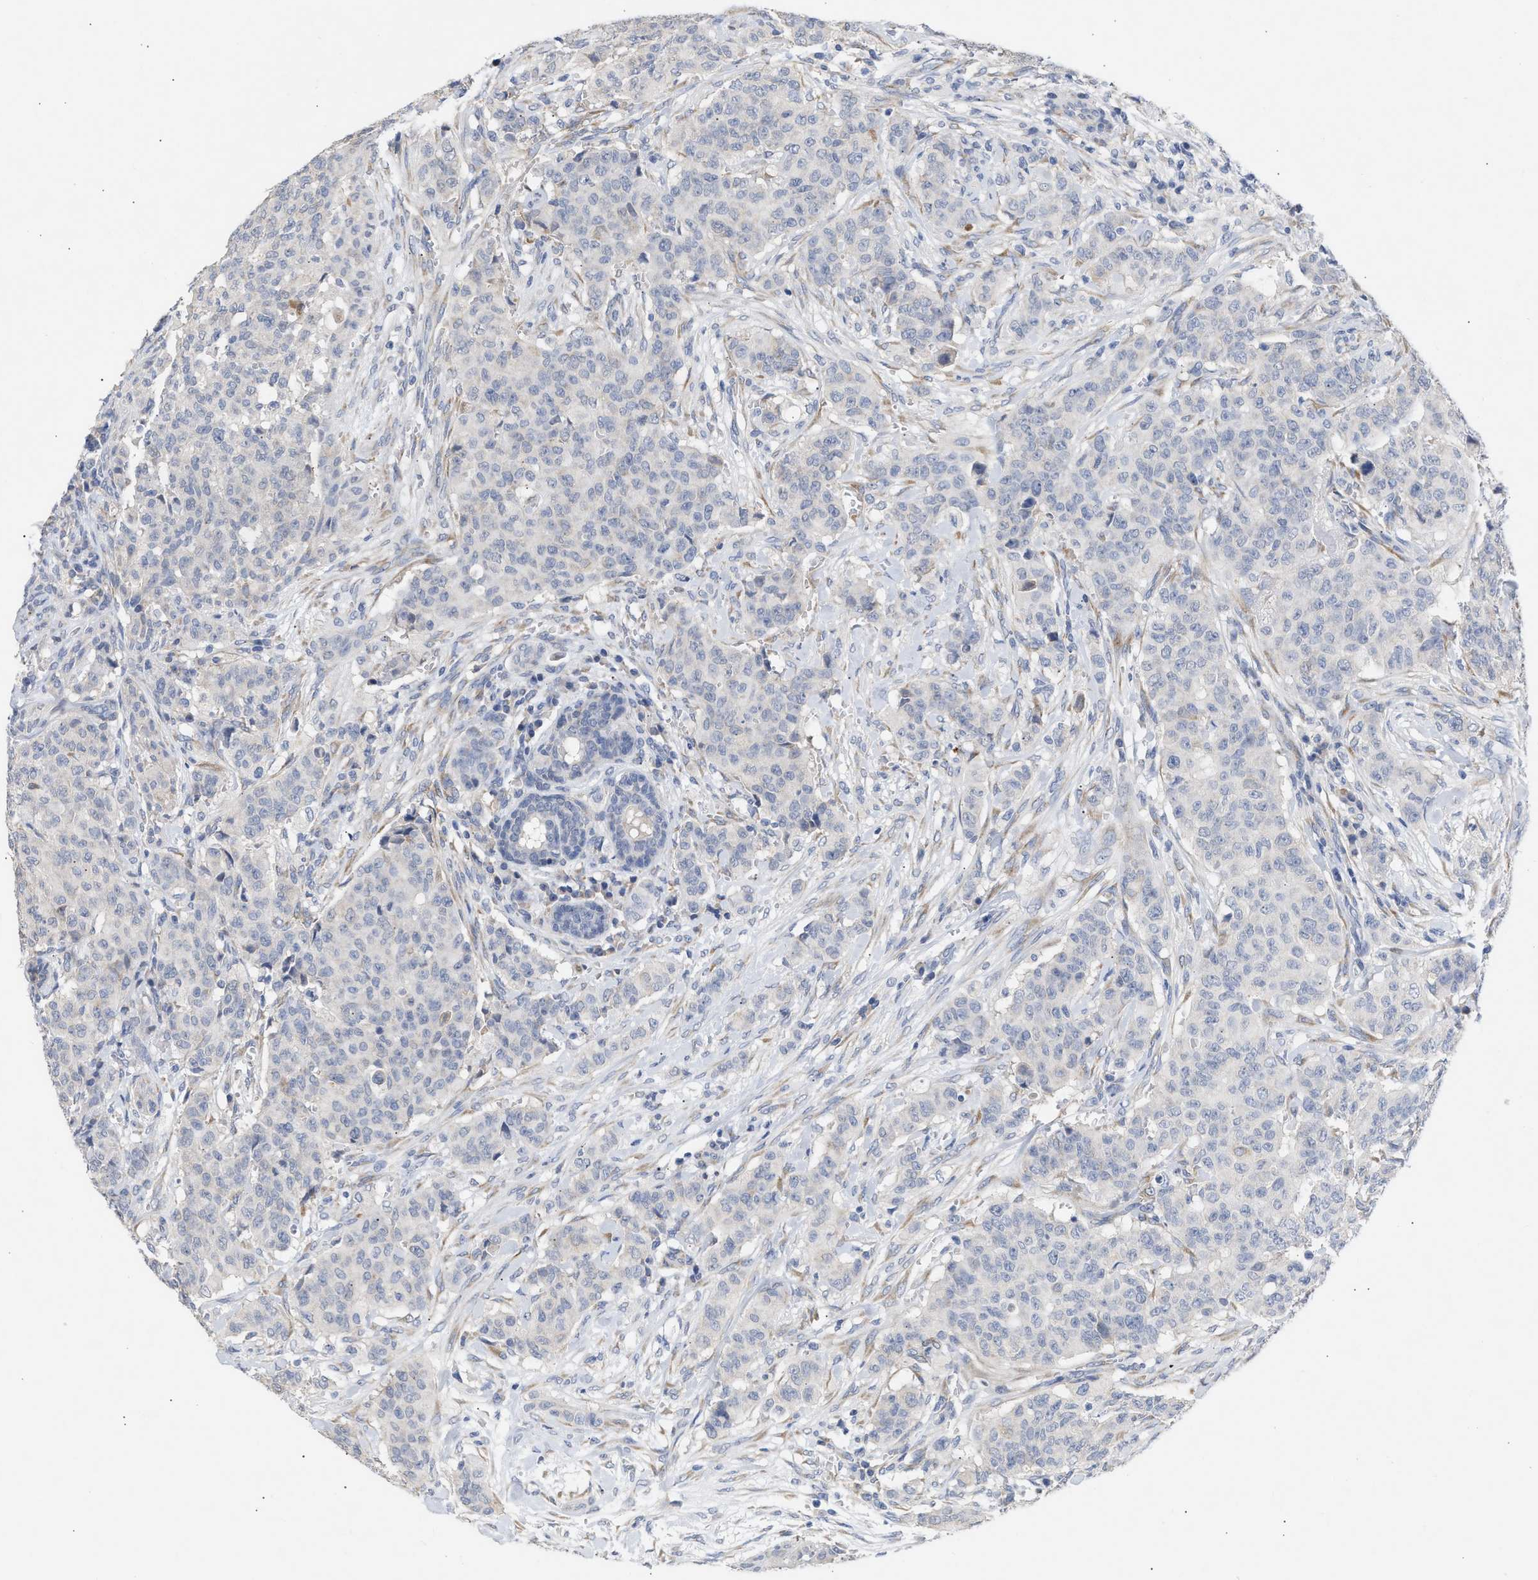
{"staining": {"intensity": "negative", "quantity": "none", "location": "none"}, "tissue": "breast cancer", "cell_type": "Tumor cells", "image_type": "cancer", "snomed": [{"axis": "morphology", "description": "Normal tissue, NOS"}, {"axis": "morphology", "description": "Duct carcinoma"}, {"axis": "topography", "description": "Breast"}], "caption": "This is an IHC micrograph of human breast intraductal carcinoma. There is no positivity in tumor cells.", "gene": "SELENOM", "patient": {"sex": "female", "age": 40}}